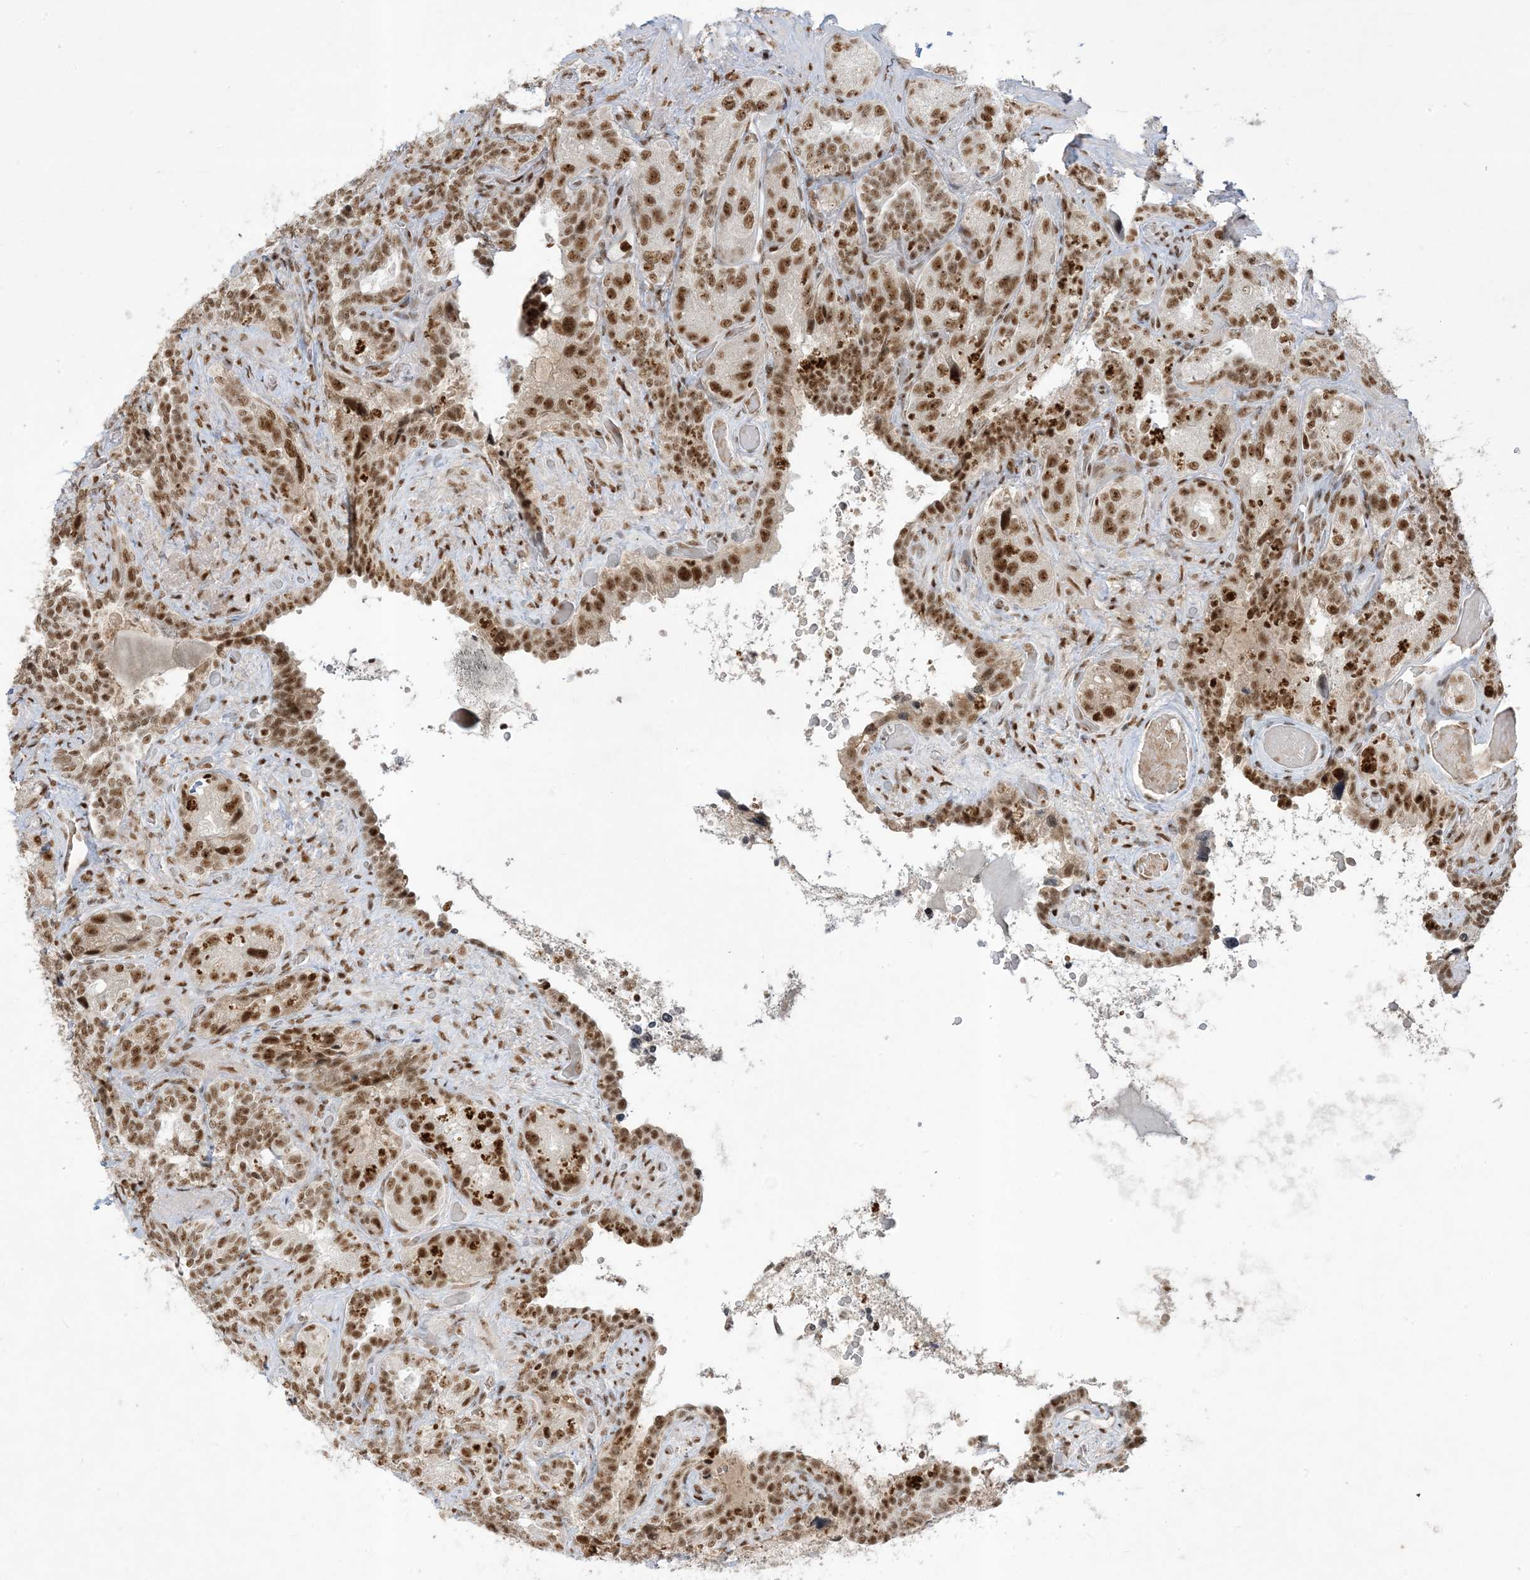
{"staining": {"intensity": "strong", "quantity": ">75%", "location": "nuclear"}, "tissue": "seminal vesicle", "cell_type": "Glandular cells", "image_type": "normal", "snomed": [{"axis": "morphology", "description": "Normal tissue, NOS"}, {"axis": "topography", "description": "Seminal veicle"}, {"axis": "topography", "description": "Peripheral nerve tissue"}], "caption": "DAB (3,3'-diaminobenzidine) immunohistochemical staining of benign human seminal vesicle displays strong nuclear protein positivity in approximately >75% of glandular cells. (IHC, brightfield microscopy, high magnification).", "gene": "PPIL2", "patient": {"sex": "male", "age": 67}}